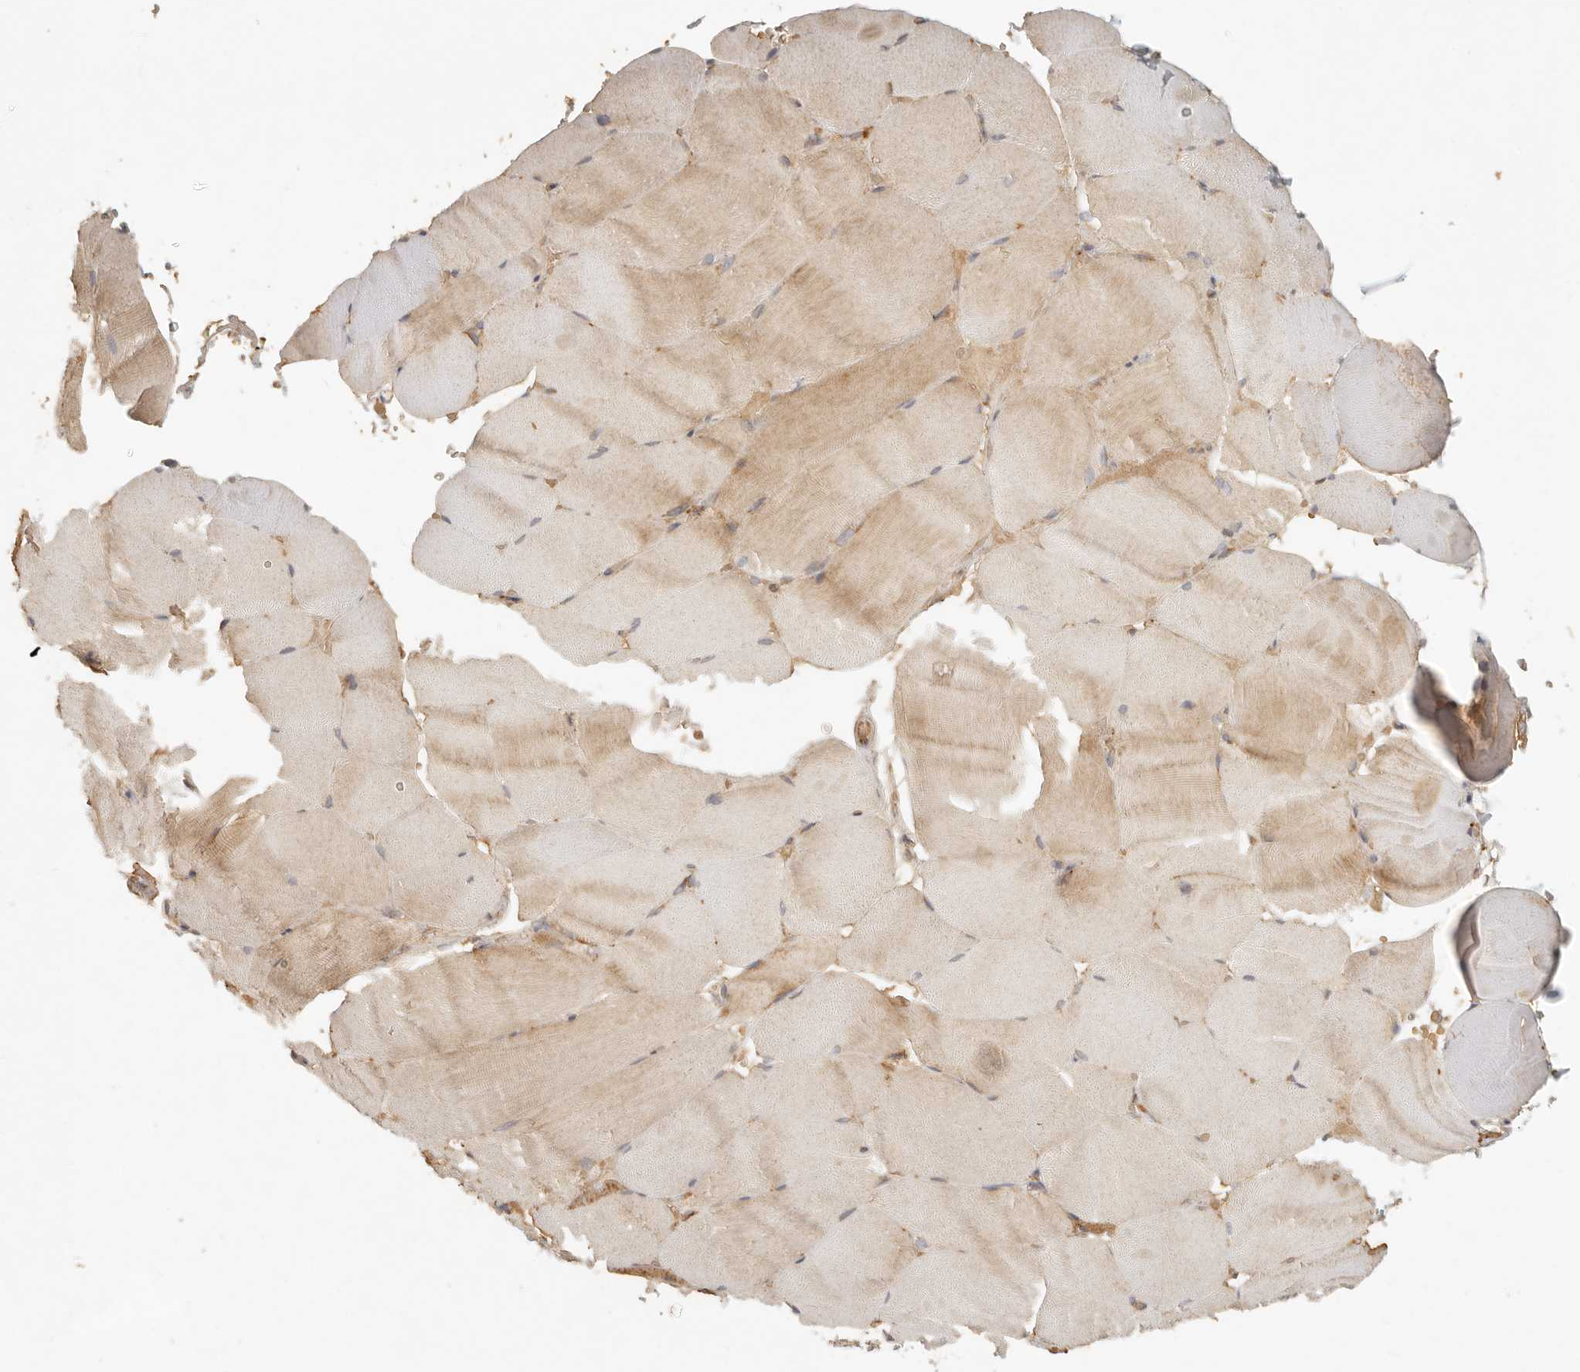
{"staining": {"intensity": "moderate", "quantity": "25%-75%", "location": "cytoplasmic/membranous"}, "tissue": "skeletal muscle", "cell_type": "Myocytes", "image_type": "normal", "snomed": [{"axis": "morphology", "description": "Normal tissue, NOS"}, {"axis": "topography", "description": "Skeletal muscle"}, {"axis": "topography", "description": "Parathyroid gland"}], "caption": "Moderate cytoplasmic/membranous positivity is seen in about 25%-75% of myocytes in normal skeletal muscle. (brown staining indicates protein expression, while blue staining denotes nuclei).", "gene": "MRPL55", "patient": {"sex": "female", "age": 37}}